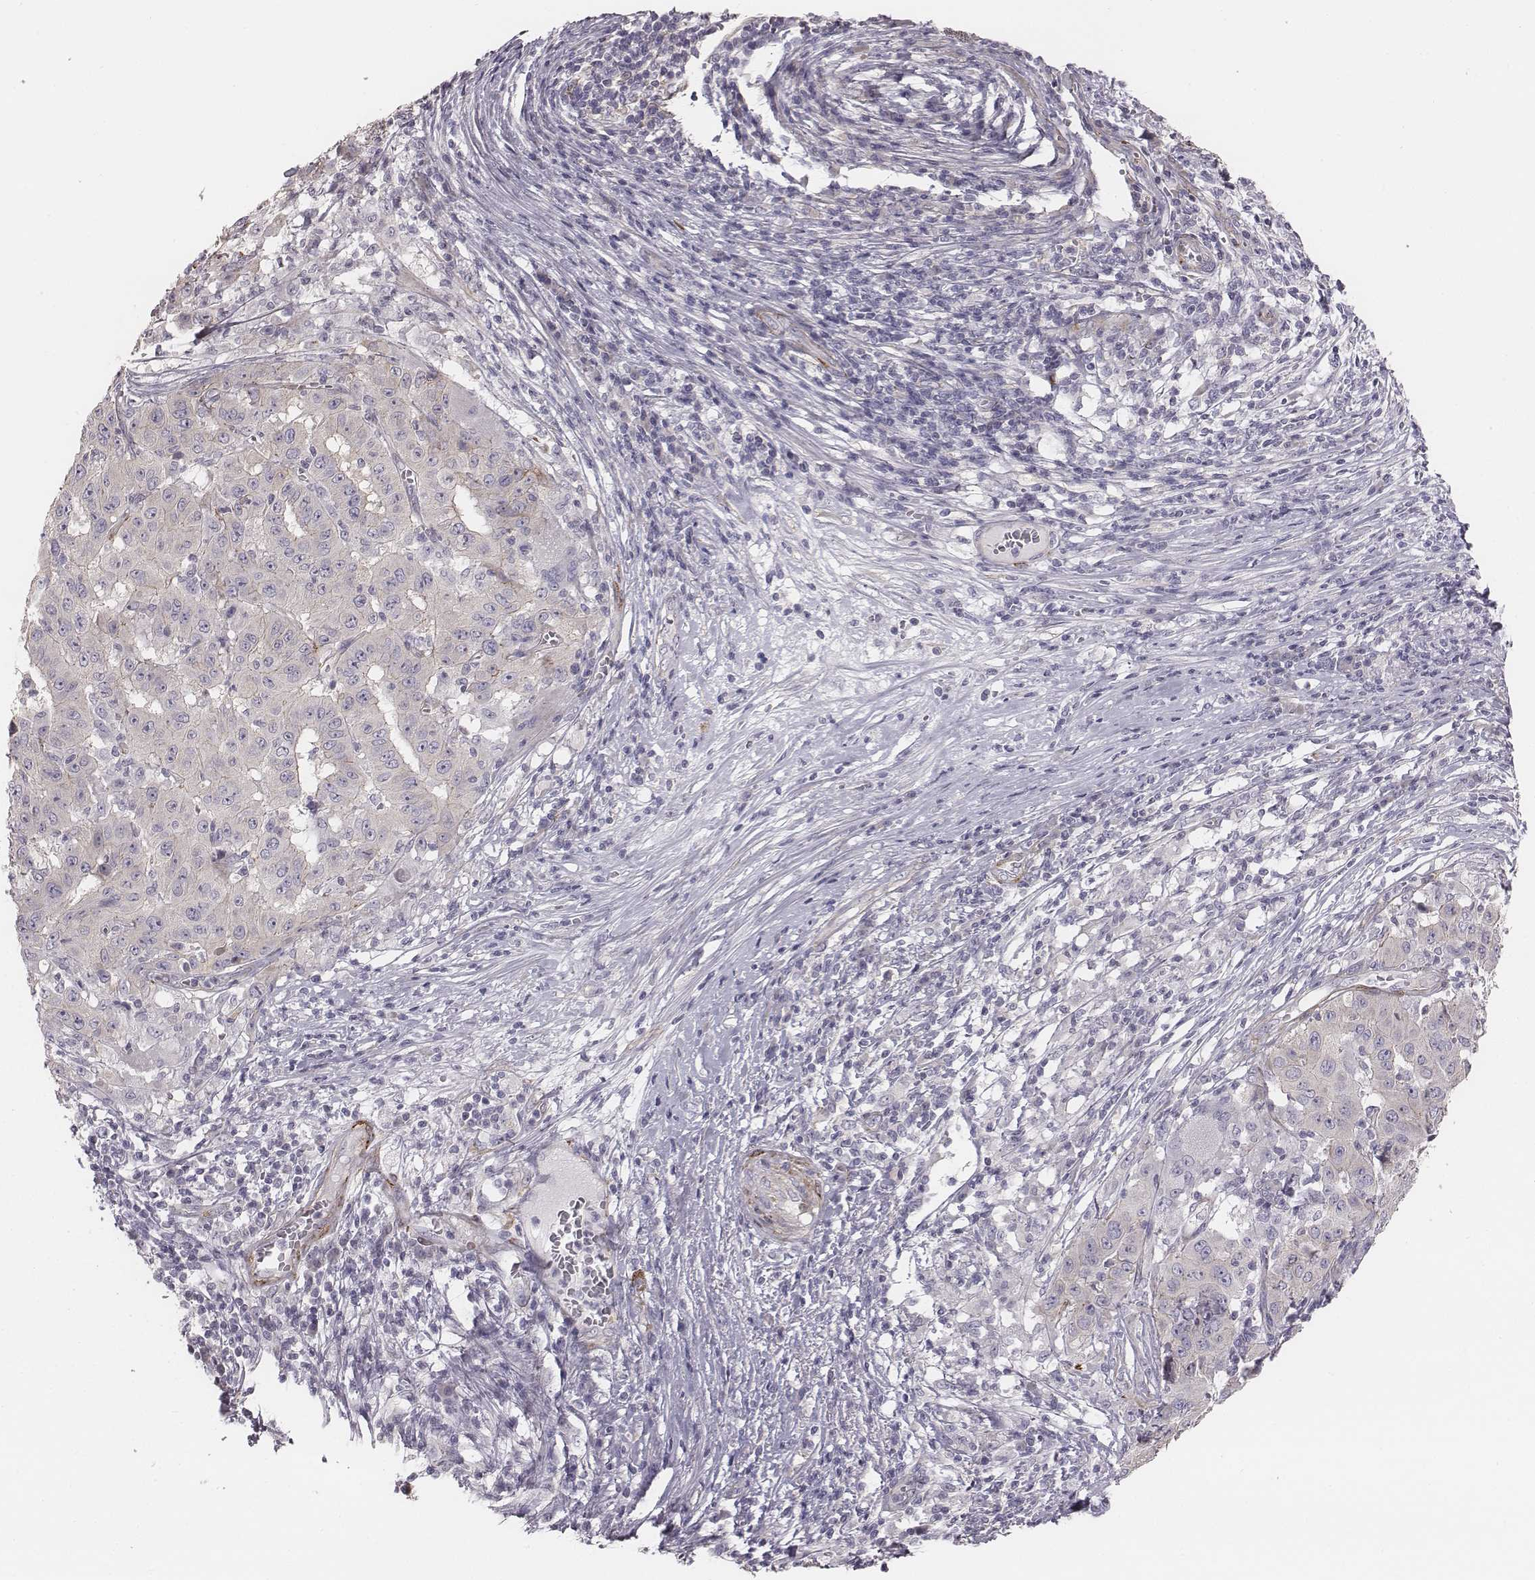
{"staining": {"intensity": "negative", "quantity": "none", "location": "none"}, "tissue": "pancreatic cancer", "cell_type": "Tumor cells", "image_type": "cancer", "snomed": [{"axis": "morphology", "description": "Adenocarcinoma, NOS"}, {"axis": "topography", "description": "Pancreas"}], "caption": "Tumor cells show no significant protein positivity in adenocarcinoma (pancreatic).", "gene": "PRKCZ", "patient": {"sex": "male", "age": 63}}